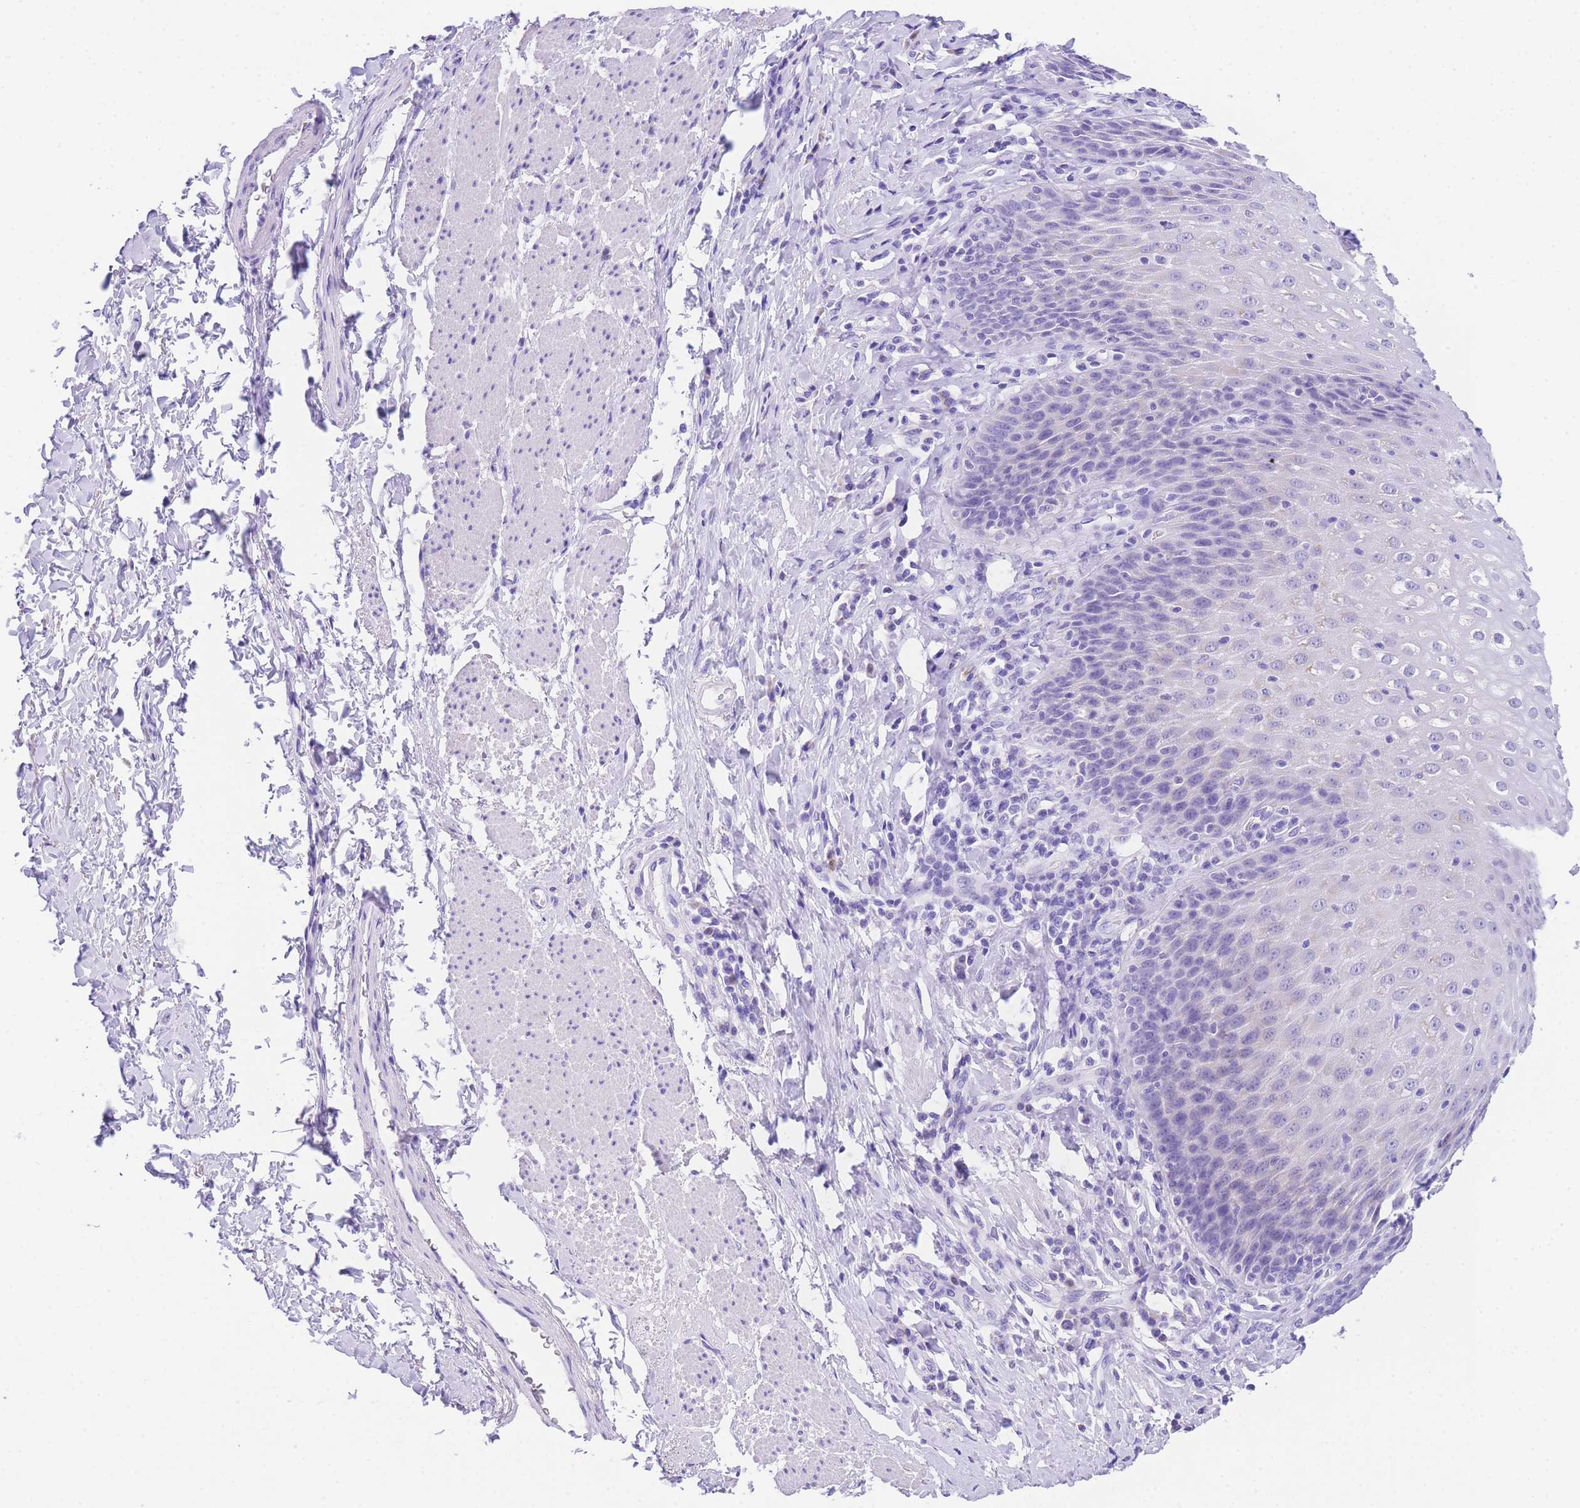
{"staining": {"intensity": "negative", "quantity": "none", "location": "none"}, "tissue": "esophagus", "cell_type": "Squamous epithelial cells", "image_type": "normal", "snomed": [{"axis": "morphology", "description": "Normal tissue, NOS"}, {"axis": "topography", "description": "Esophagus"}], "caption": "The immunohistochemistry (IHC) histopathology image has no significant staining in squamous epithelial cells of esophagus. (DAB immunohistochemistry, high magnification).", "gene": "NKD2", "patient": {"sex": "female", "age": 61}}